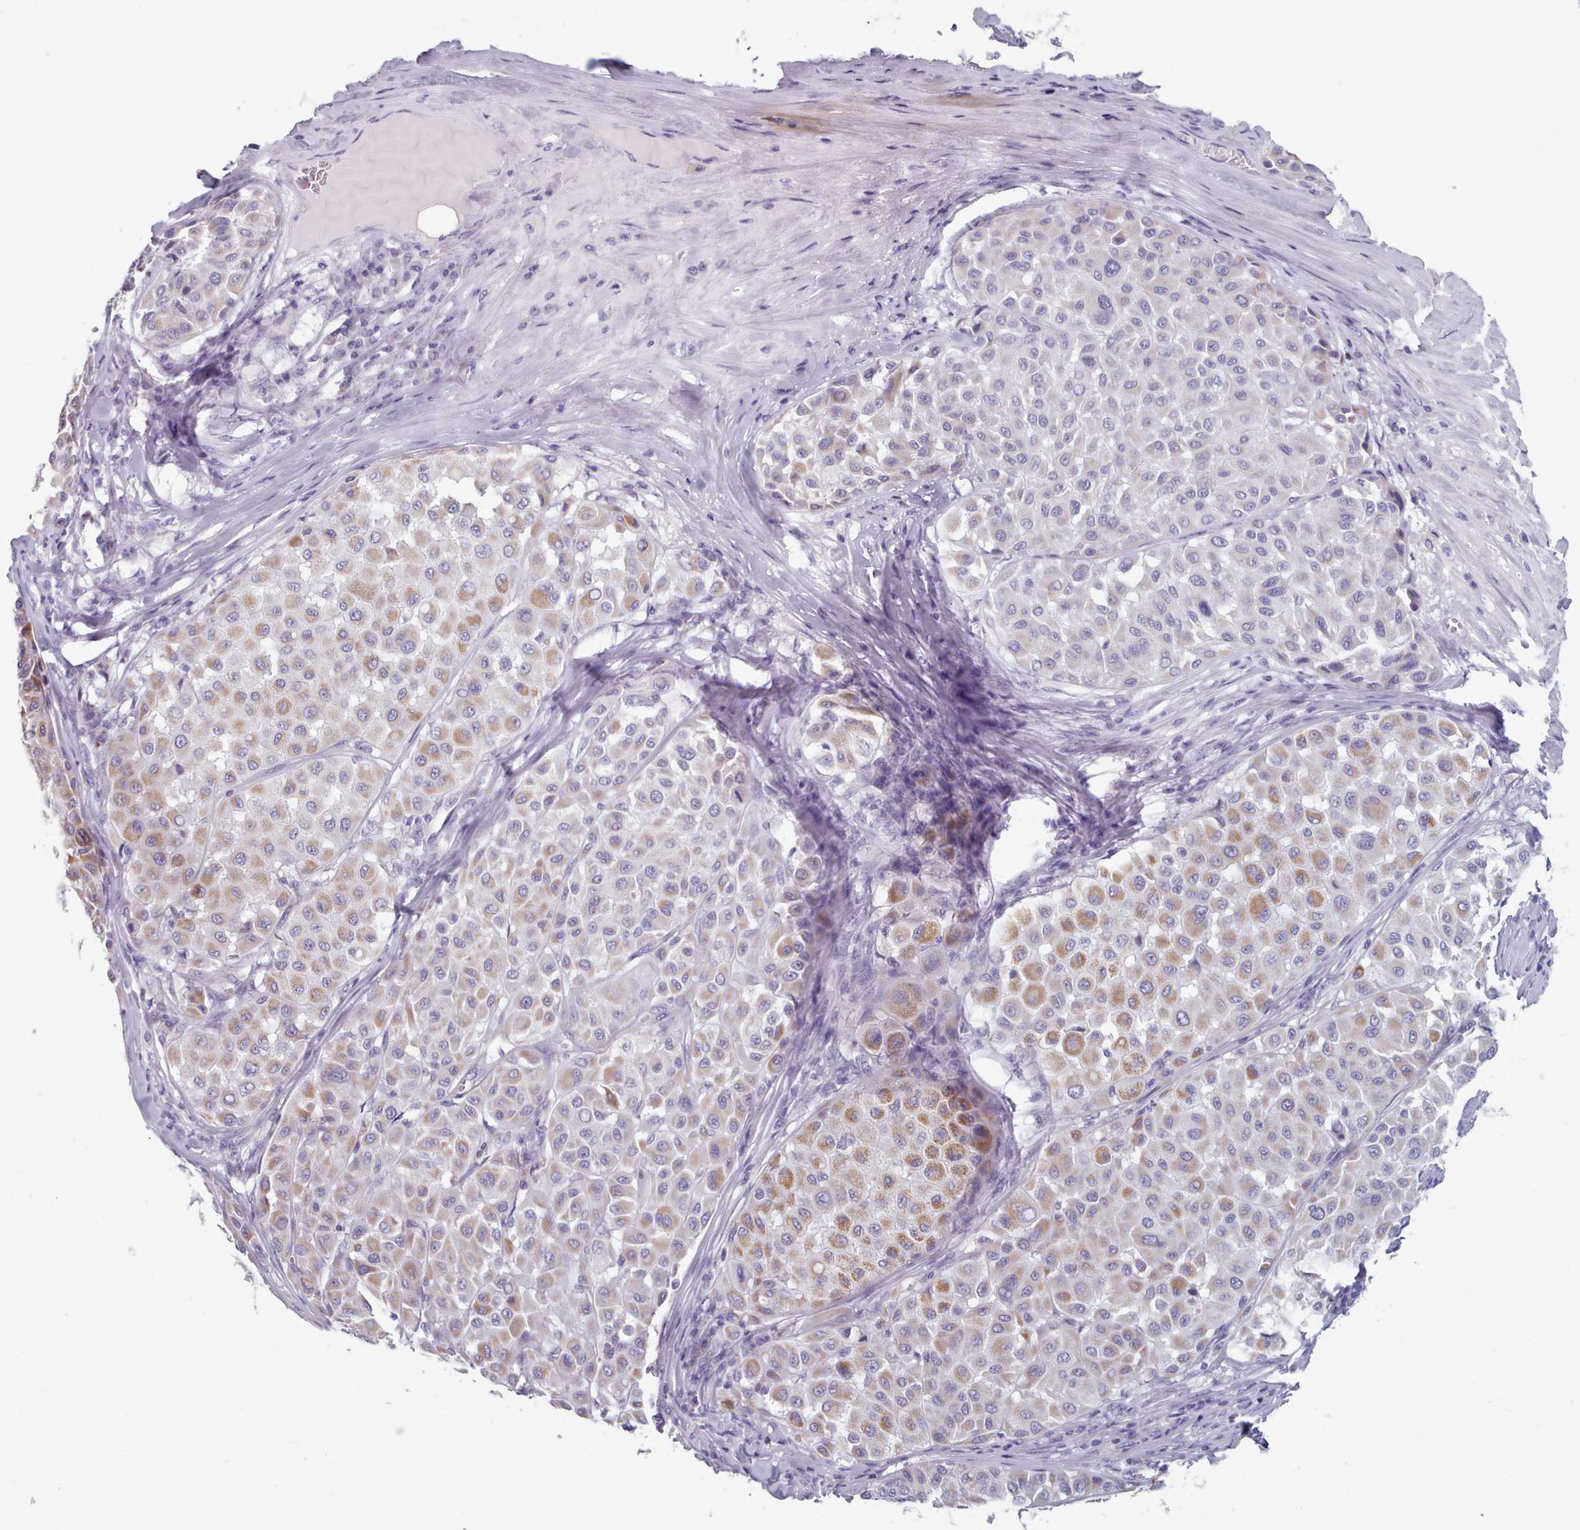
{"staining": {"intensity": "moderate", "quantity": "<25%", "location": "cytoplasmic/membranous"}, "tissue": "melanoma", "cell_type": "Tumor cells", "image_type": "cancer", "snomed": [{"axis": "morphology", "description": "Malignant melanoma, Metastatic site"}, {"axis": "topography", "description": "Soft tissue"}], "caption": "There is low levels of moderate cytoplasmic/membranous staining in tumor cells of melanoma, as demonstrated by immunohistochemical staining (brown color).", "gene": "HAO1", "patient": {"sex": "male", "age": 41}}